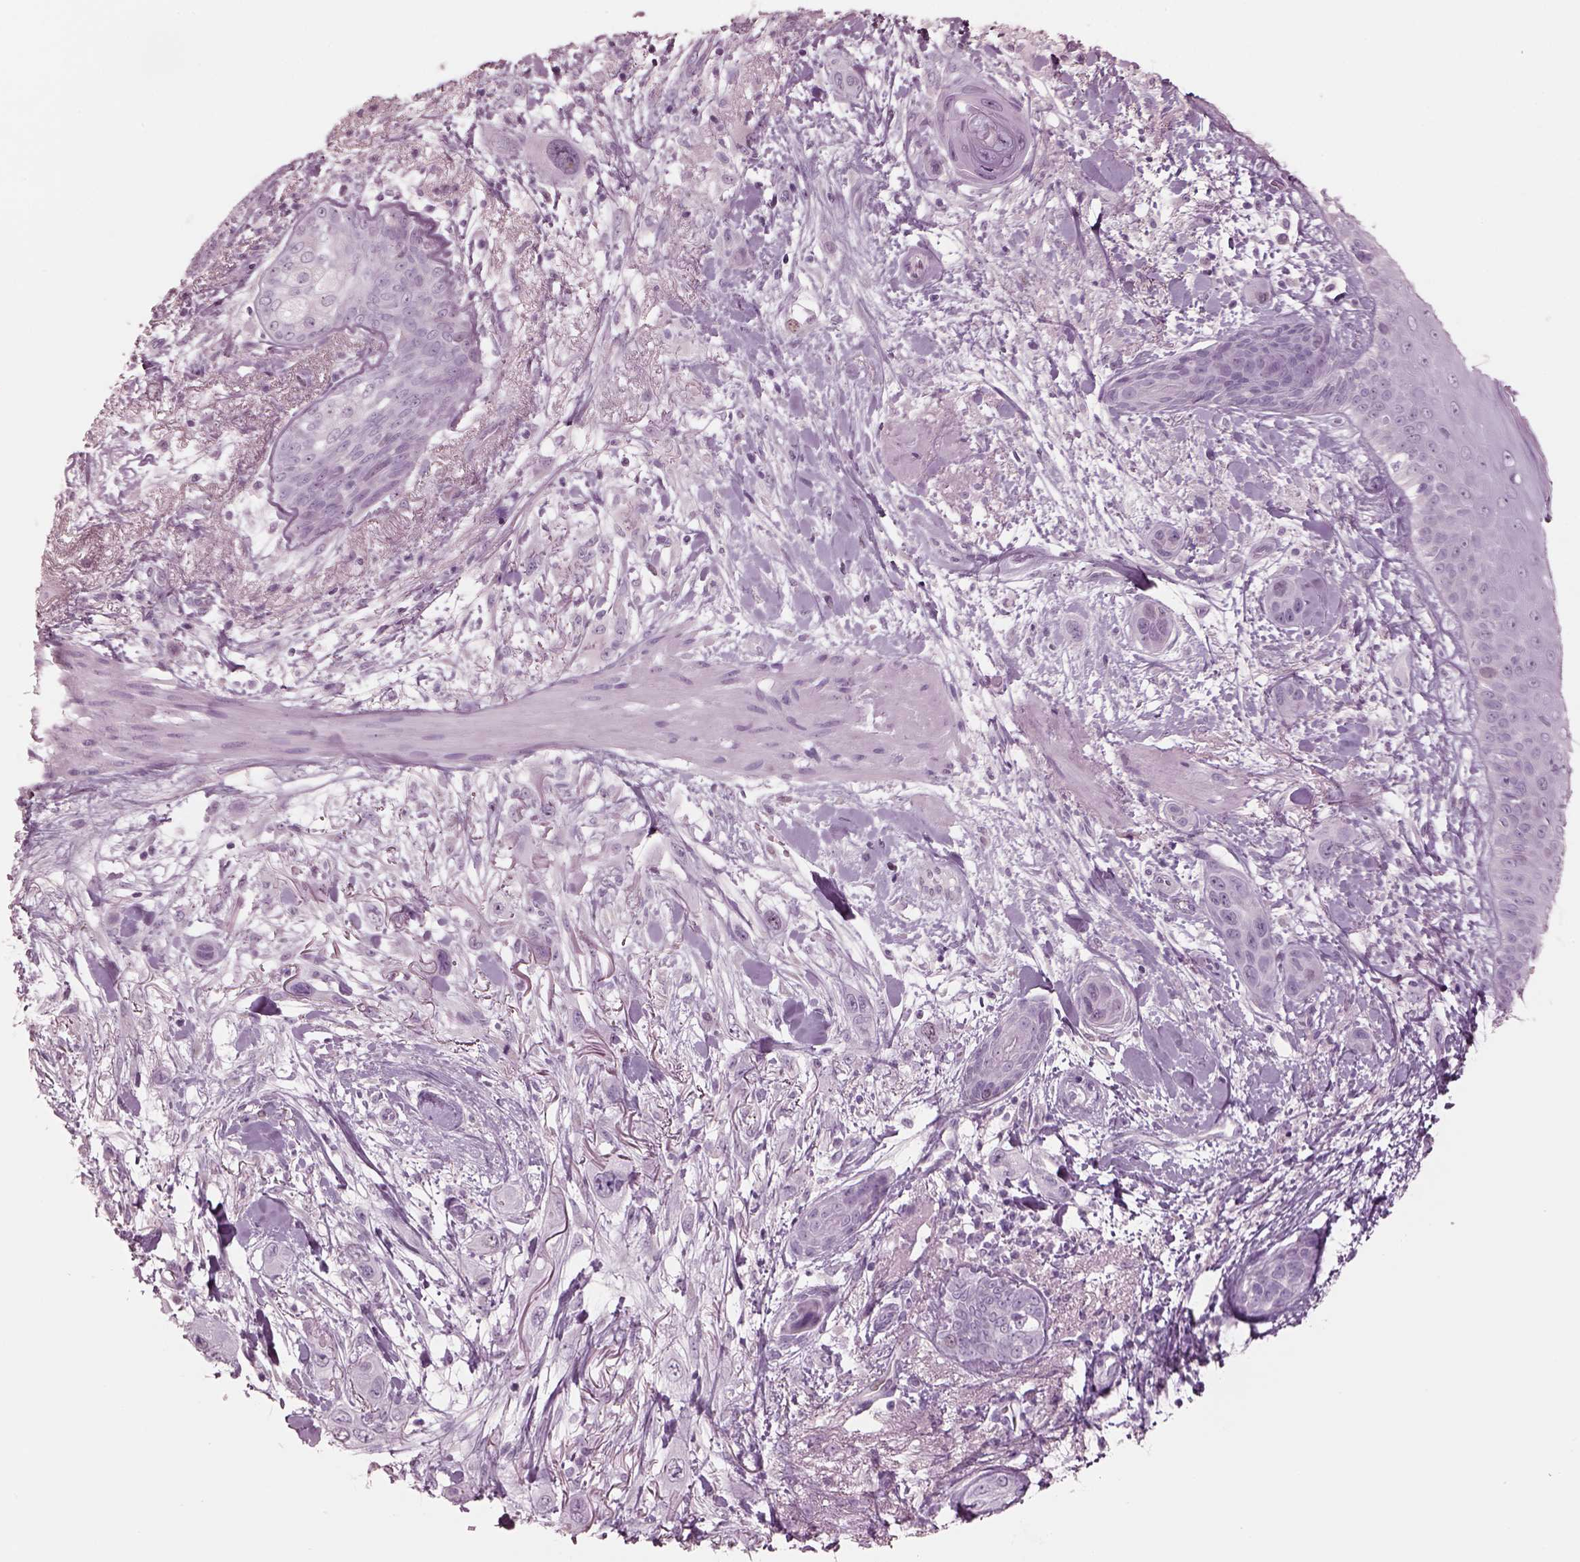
{"staining": {"intensity": "negative", "quantity": "none", "location": "none"}, "tissue": "skin cancer", "cell_type": "Tumor cells", "image_type": "cancer", "snomed": [{"axis": "morphology", "description": "Squamous cell carcinoma, NOS"}, {"axis": "topography", "description": "Skin"}], "caption": "Tumor cells are negative for brown protein staining in skin cancer (squamous cell carcinoma). (Brightfield microscopy of DAB IHC at high magnification).", "gene": "KRTAP24-1", "patient": {"sex": "male", "age": 79}}